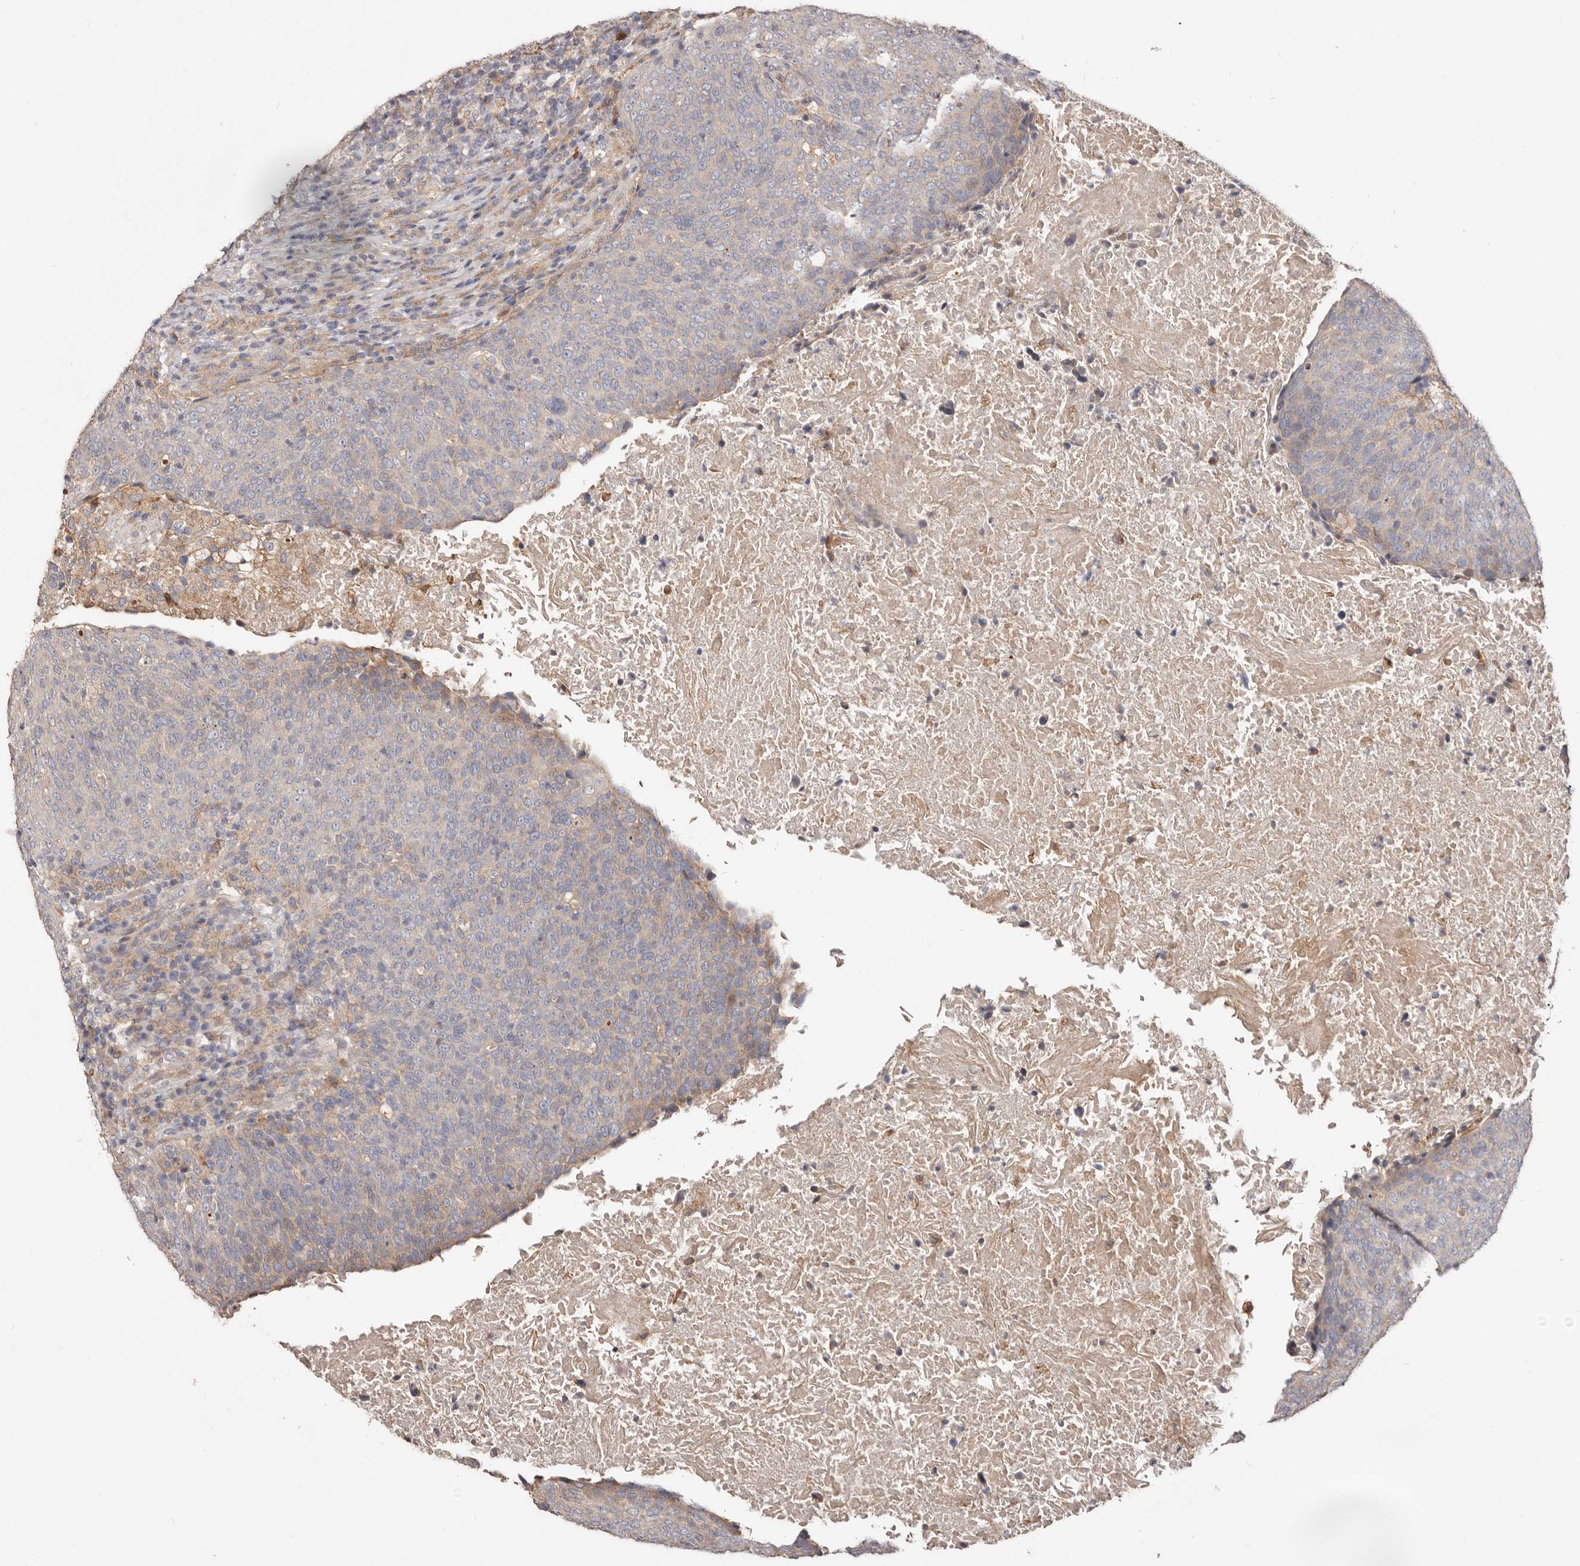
{"staining": {"intensity": "weak", "quantity": "<25%", "location": "cytoplasmic/membranous"}, "tissue": "head and neck cancer", "cell_type": "Tumor cells", "image_type": "cancer", "snomed": [{"axis": "morphology", "description": "Squamous cell carcinoma, NOS"}, {"axis": "morphology", "description": "Squamous cell carcinoma, metastatic, NOS"}, {"axis": "topography", "description": "Lymph node"}, {"axis": "topography", "description": "Head-Neck"}], "caption": "DAB immunohistochemical staining of head and neck metastatic squamous cell carcinoma shows no significant positivity in tumor cells.", "gene": "LRRC25", "patient": {"sex": "male", "age": 62}}